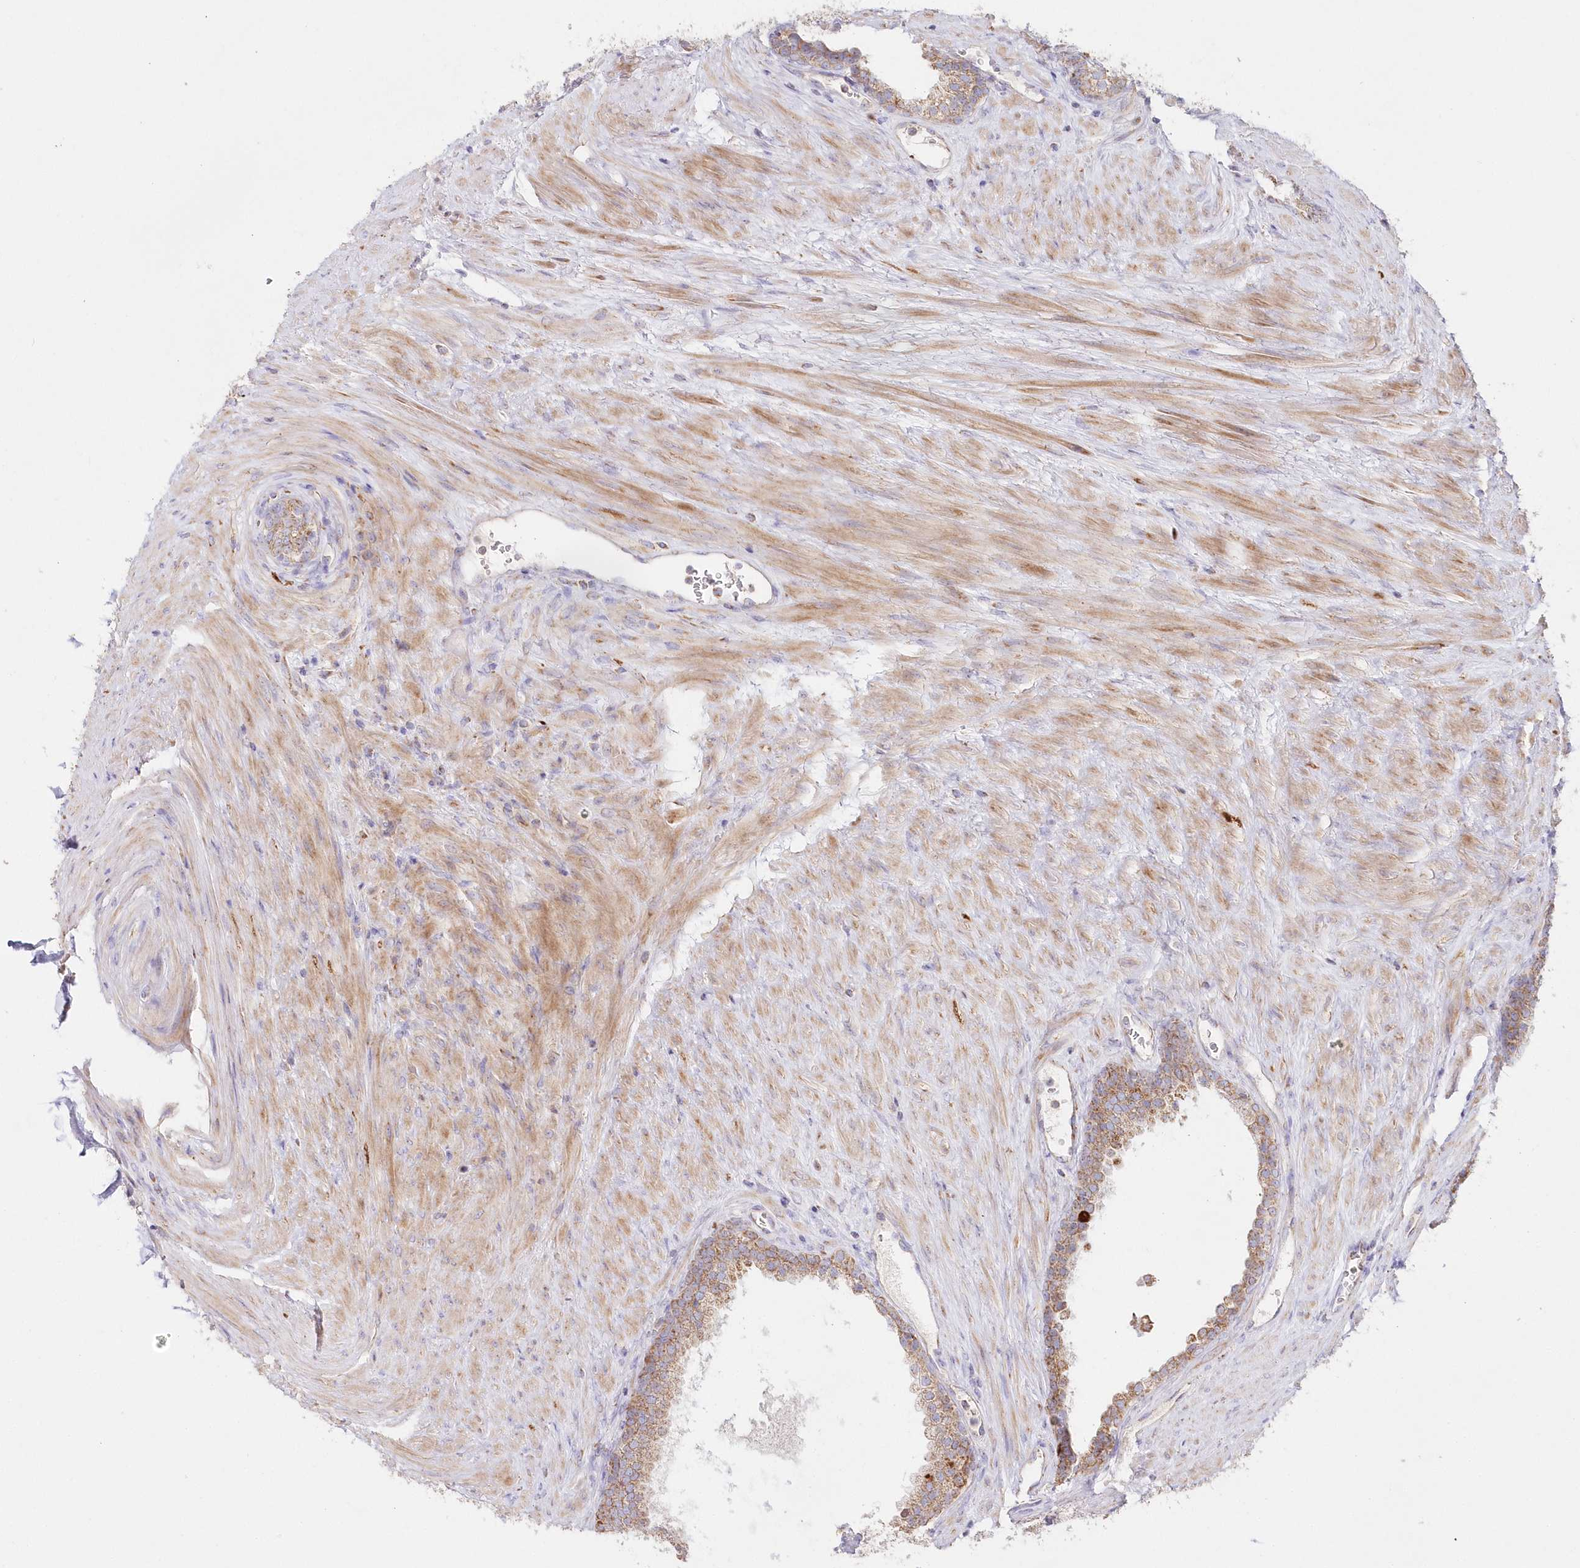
{"staining": {"intensity": "moderate", "quantity": ">75%", "location": "cytoplasmic/membranous"}, "tissue": "prostate", "cell_type": "Glandular cells", "image_type": "normal", "snomed": [{"axis": "morphology", "description": "Normal tissue, NOS"}, {"axis": "topography", "description": "Prostate"}], "caption": "High-power microscopy captured an immunohistochemistry (IHC) image of benign prostate, revealing moderate cytoplasmic/membranous expression in about >75% of glandular cells.", "gene": "DNA2", "patient": {"sex": "male", "age": 76}}